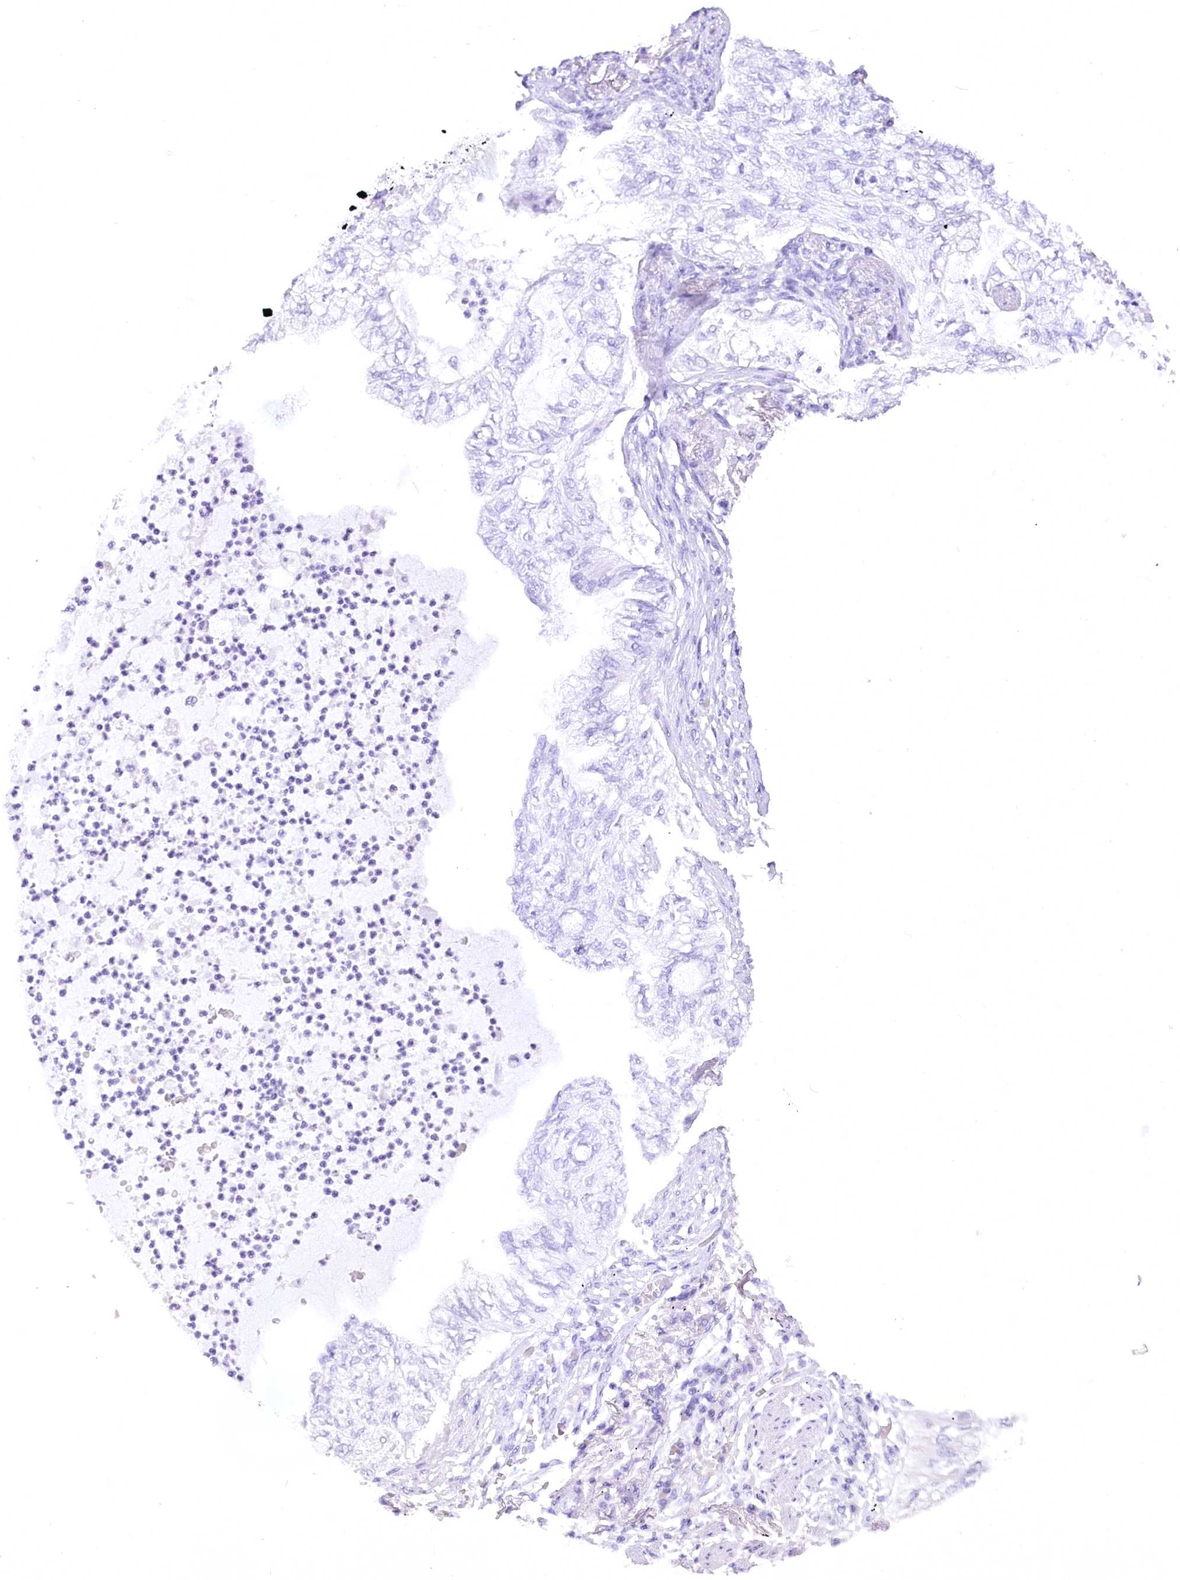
{"staining": {"intensity": "negative", "quantity": "none", "location": "none"}, "tissue": "lung cancer", "cell_type": "Tumor cells", "image_type": "cancer", "snomed": [{"axis": "morphology", "description": "Adenocarcinoma, NOS"}, {"axis": "topography", "description": "Lung"}], "caption": "An immunohistochemistry photomicrograph of lung cancer (adenocarcinoma) is shown. There is no staining in tumor cells of lung cancer (adenocarcinoma).", "gene": "BEND7", "patient": {"sex": "female", "age": 70}}